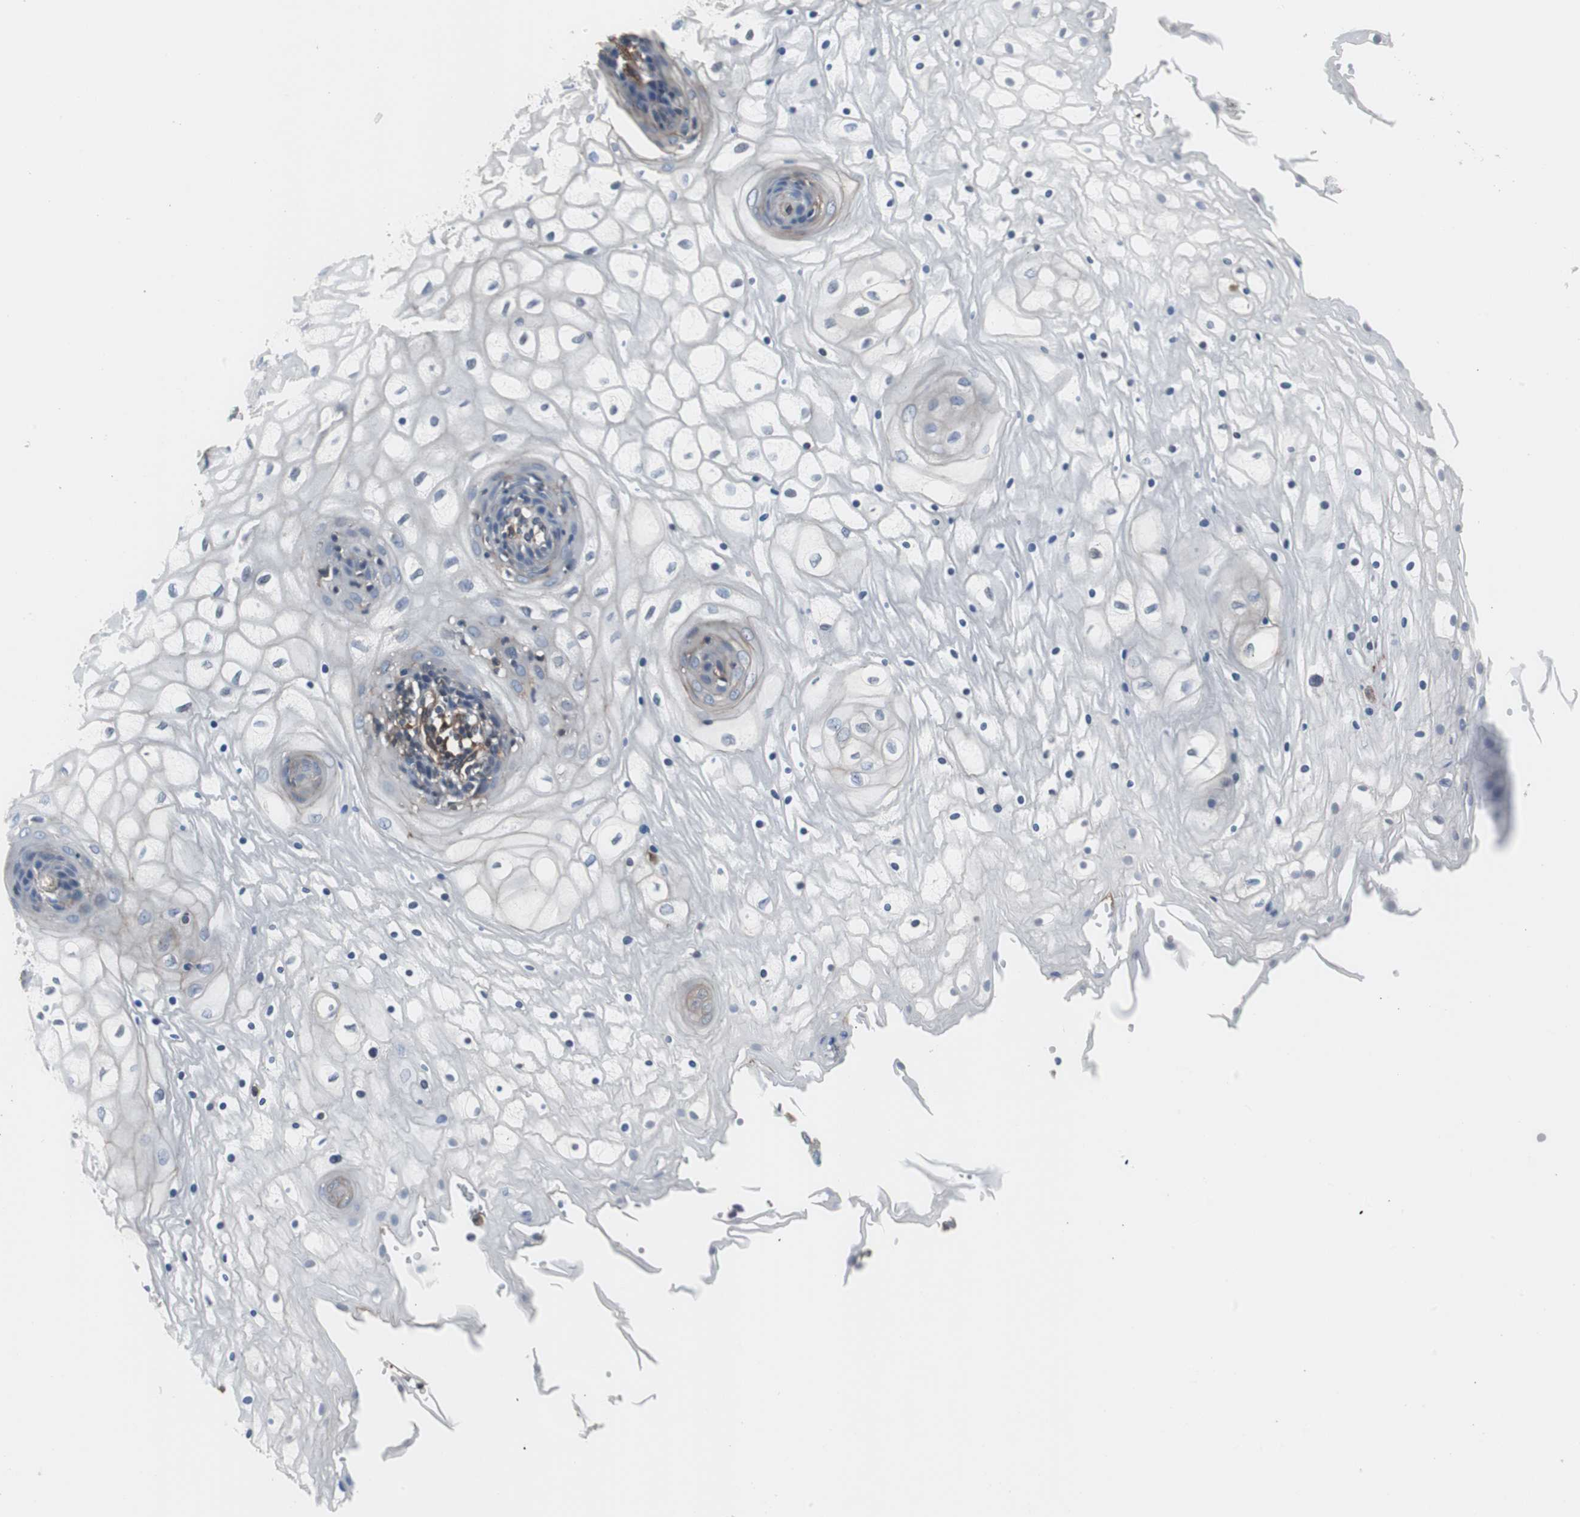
{"staining": {"intensity": "weak", "quantity": "<25%", "location": "cytoplasmic/membranous"}, "tissue": "vagina", "cell_type": "Squamous epithelial cells", "image_type": "normal", "snomed": [{"axis": "morphology", "description": "Normal tissue, NOS"}, {"axis": "topography", "description": "Vagina"}], "caption": "Immunohistochemical staining of unremarkable human vagina displays no significant positivity in squamous epithelial cells.", "gene": "KIF3B", "patient": {"sex": "female", "age": 34}}